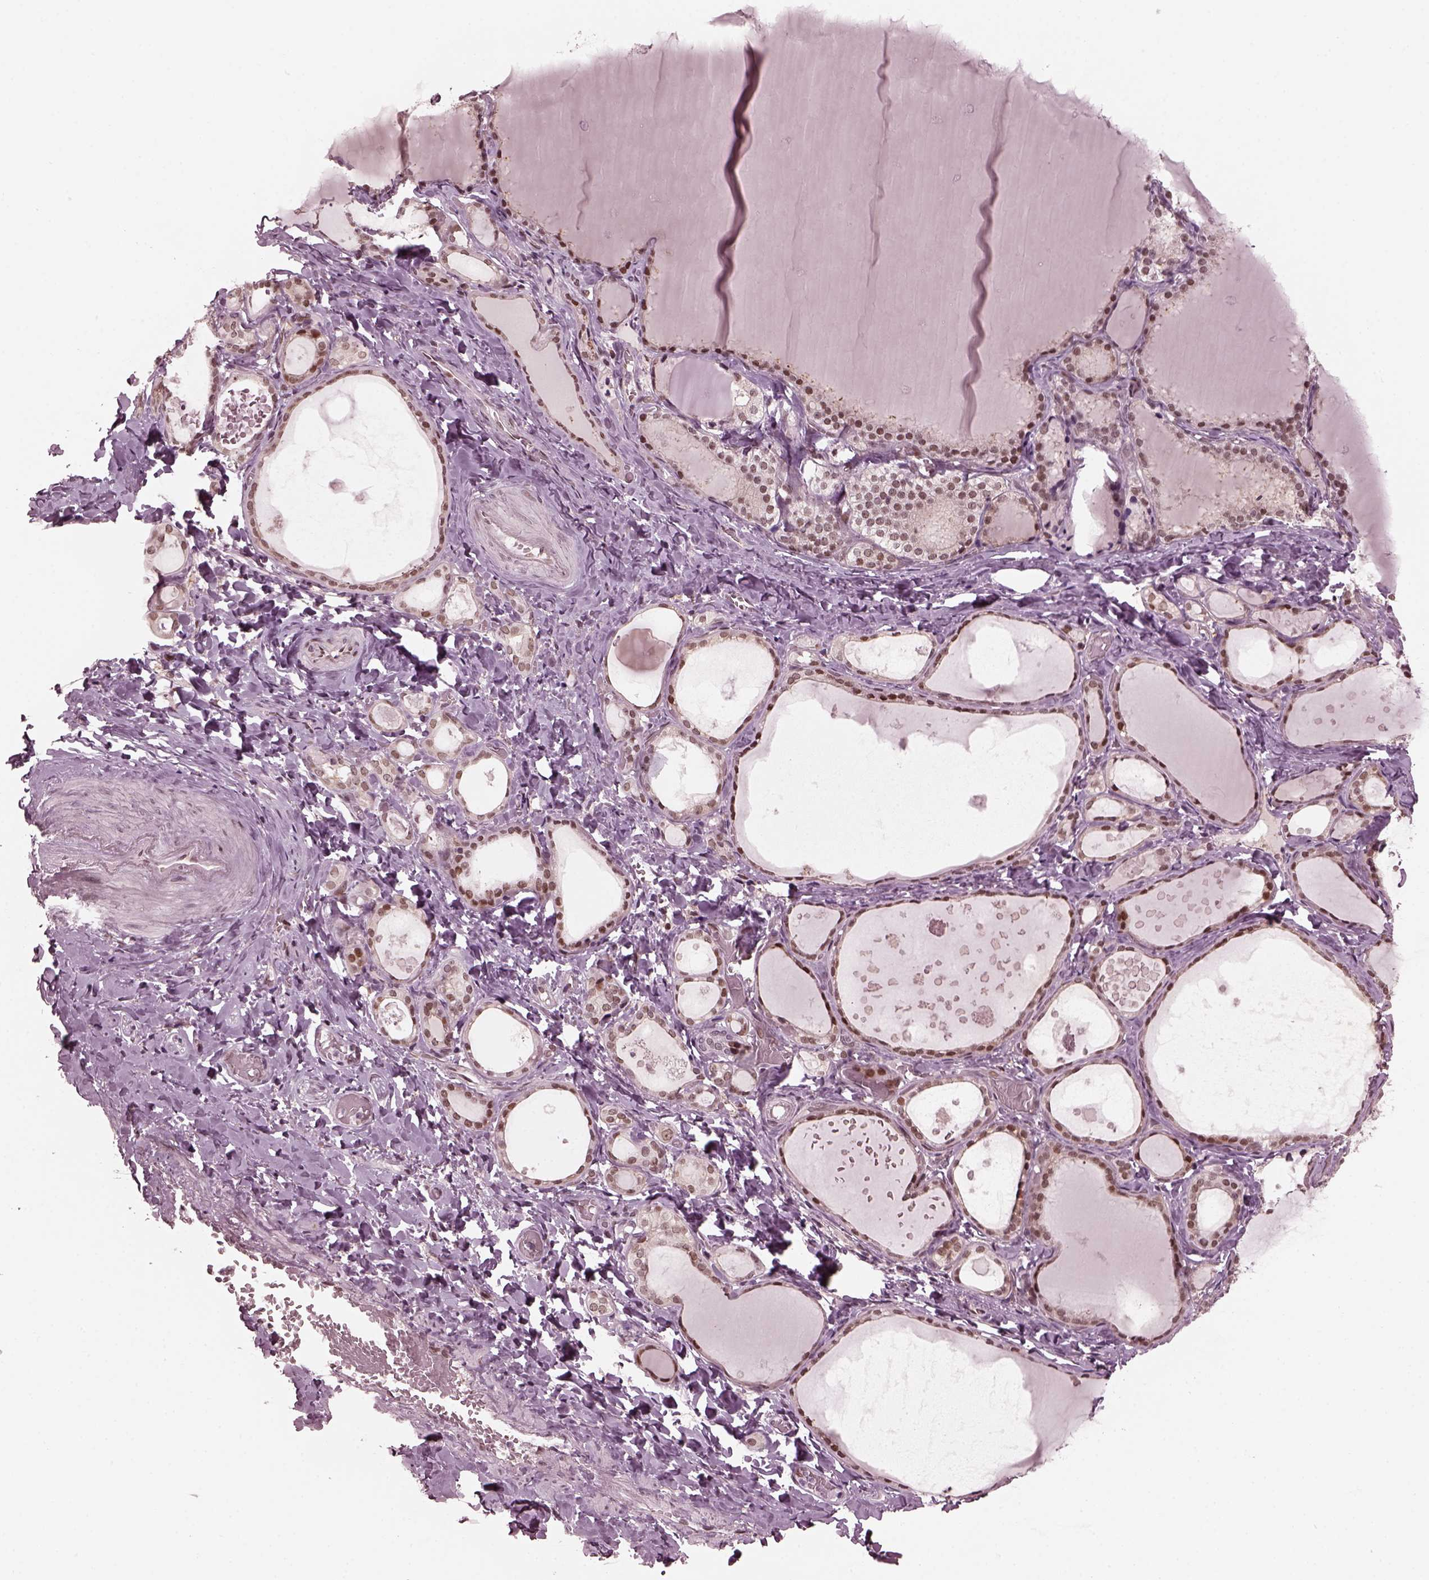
{"staining": {"intensity": "strong", "quantity": "25%-75%", "location": "nuclear"}, "tissue": "thyroid gland", "cell_type": "Glandular cells", "image_type": "normal", "snomed": [{"axis": "morphology", "description": "Normal tissue, NOS"}, {"axis": "topography", "description": "Thyroid gland"}], "caption": "This is a micrograph of immunohistochemistry staining of unremarkable thyroid gland, which shows strong expression in the nuclear of glandular cells.", "gene": "TRIB3", "patient": {"sex": "female", "age": 56}}